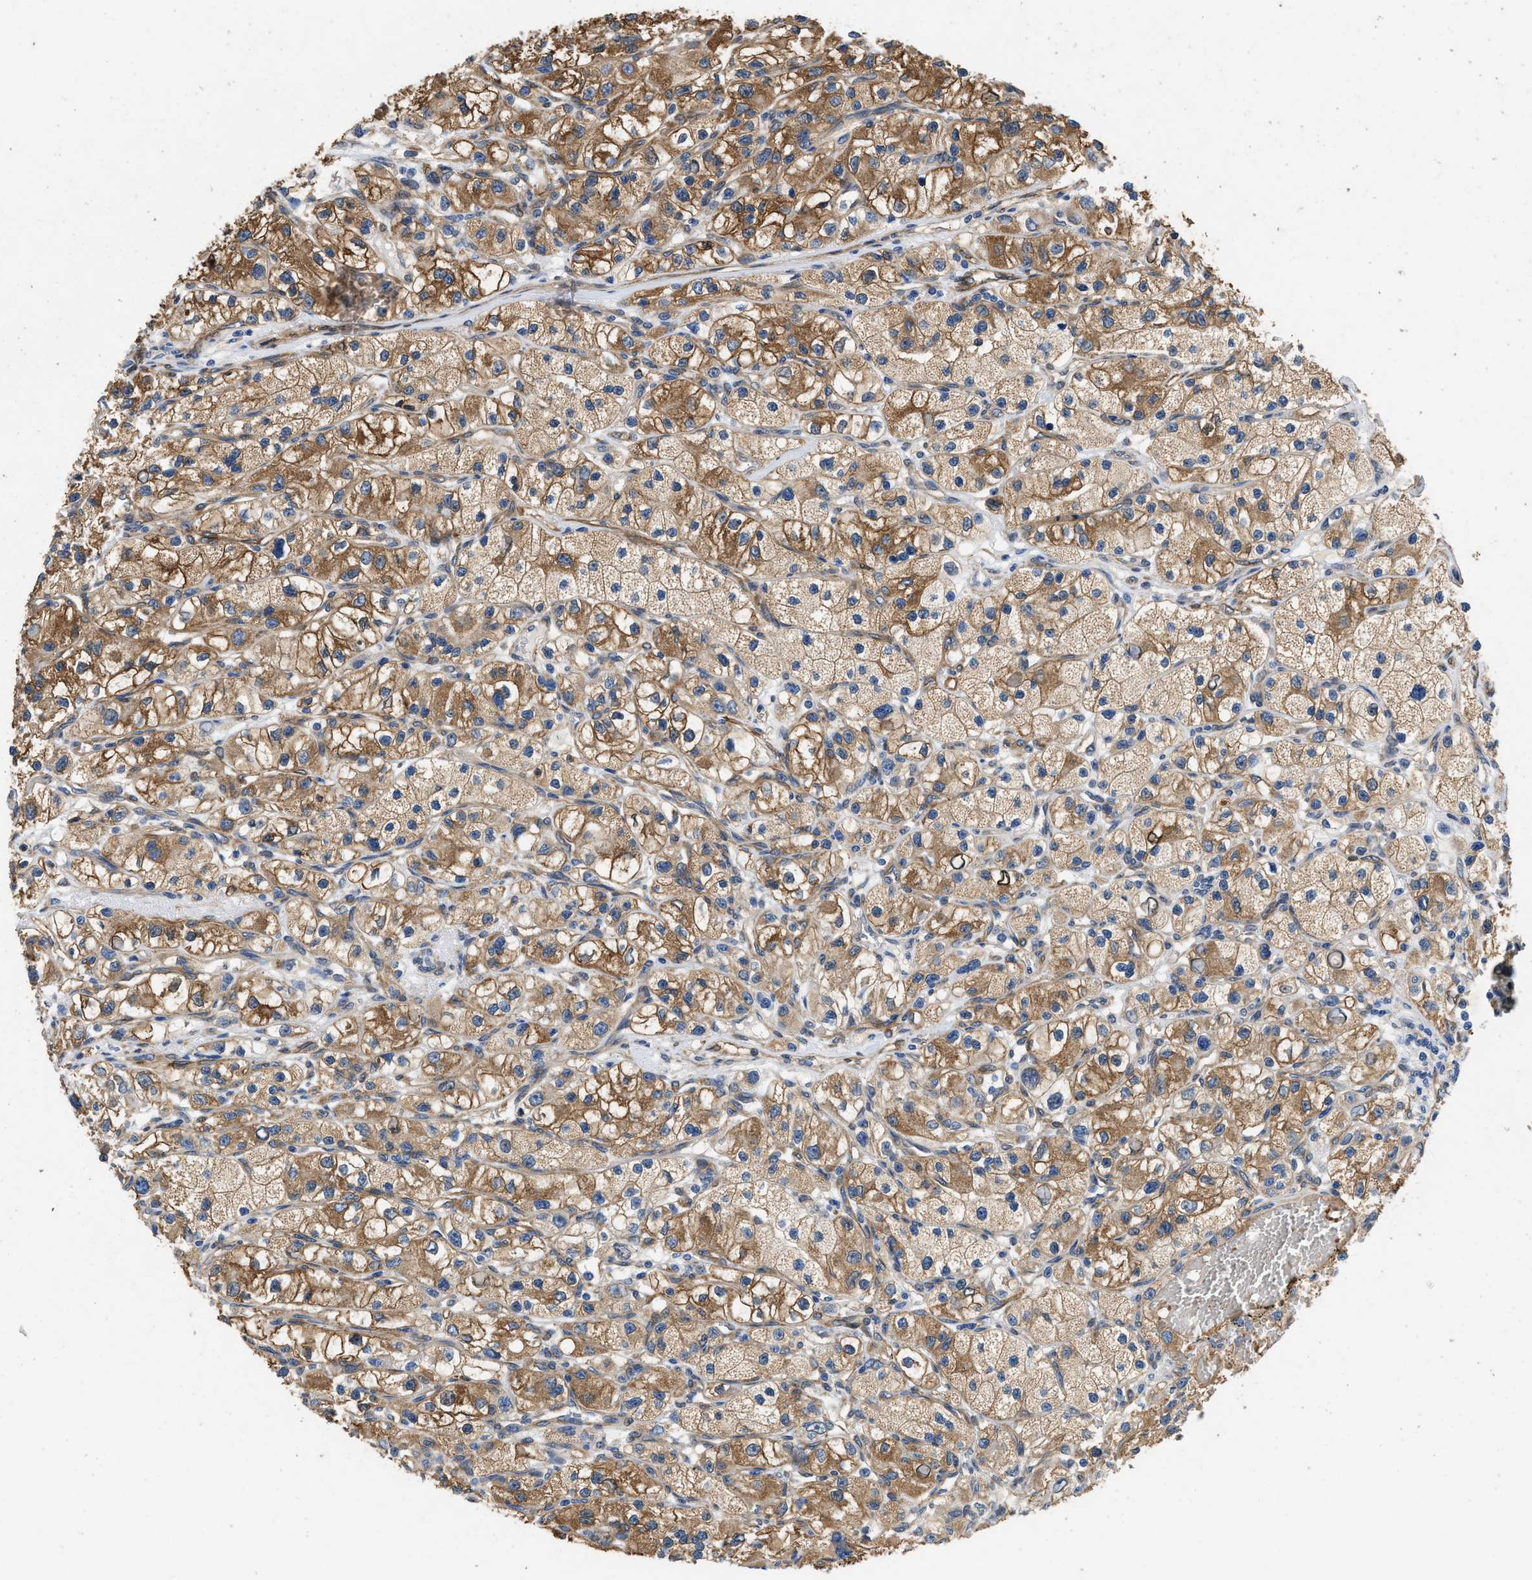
{"staining": {"intensity": "moderate", "quantity": ">75%", "location": "cytoplasmic/membranous"}, "tissue": "renal cancer", "cell_type": "Tumor cells", "image_type": "cancer", "snomed": [{"axis": "morphology", "description": "Adenocarcinoma, NOS"}, {"axis": "topography", "description": "Kidney"}], "caption": "Tumor cells reveal medium levels of moderate cytoplasmic/membranous expression in about >75% of cells in human renal cancer (adenocarcinoma).", "gene": "RAPH1", "patient": {"sex": "female", "age": 57}}